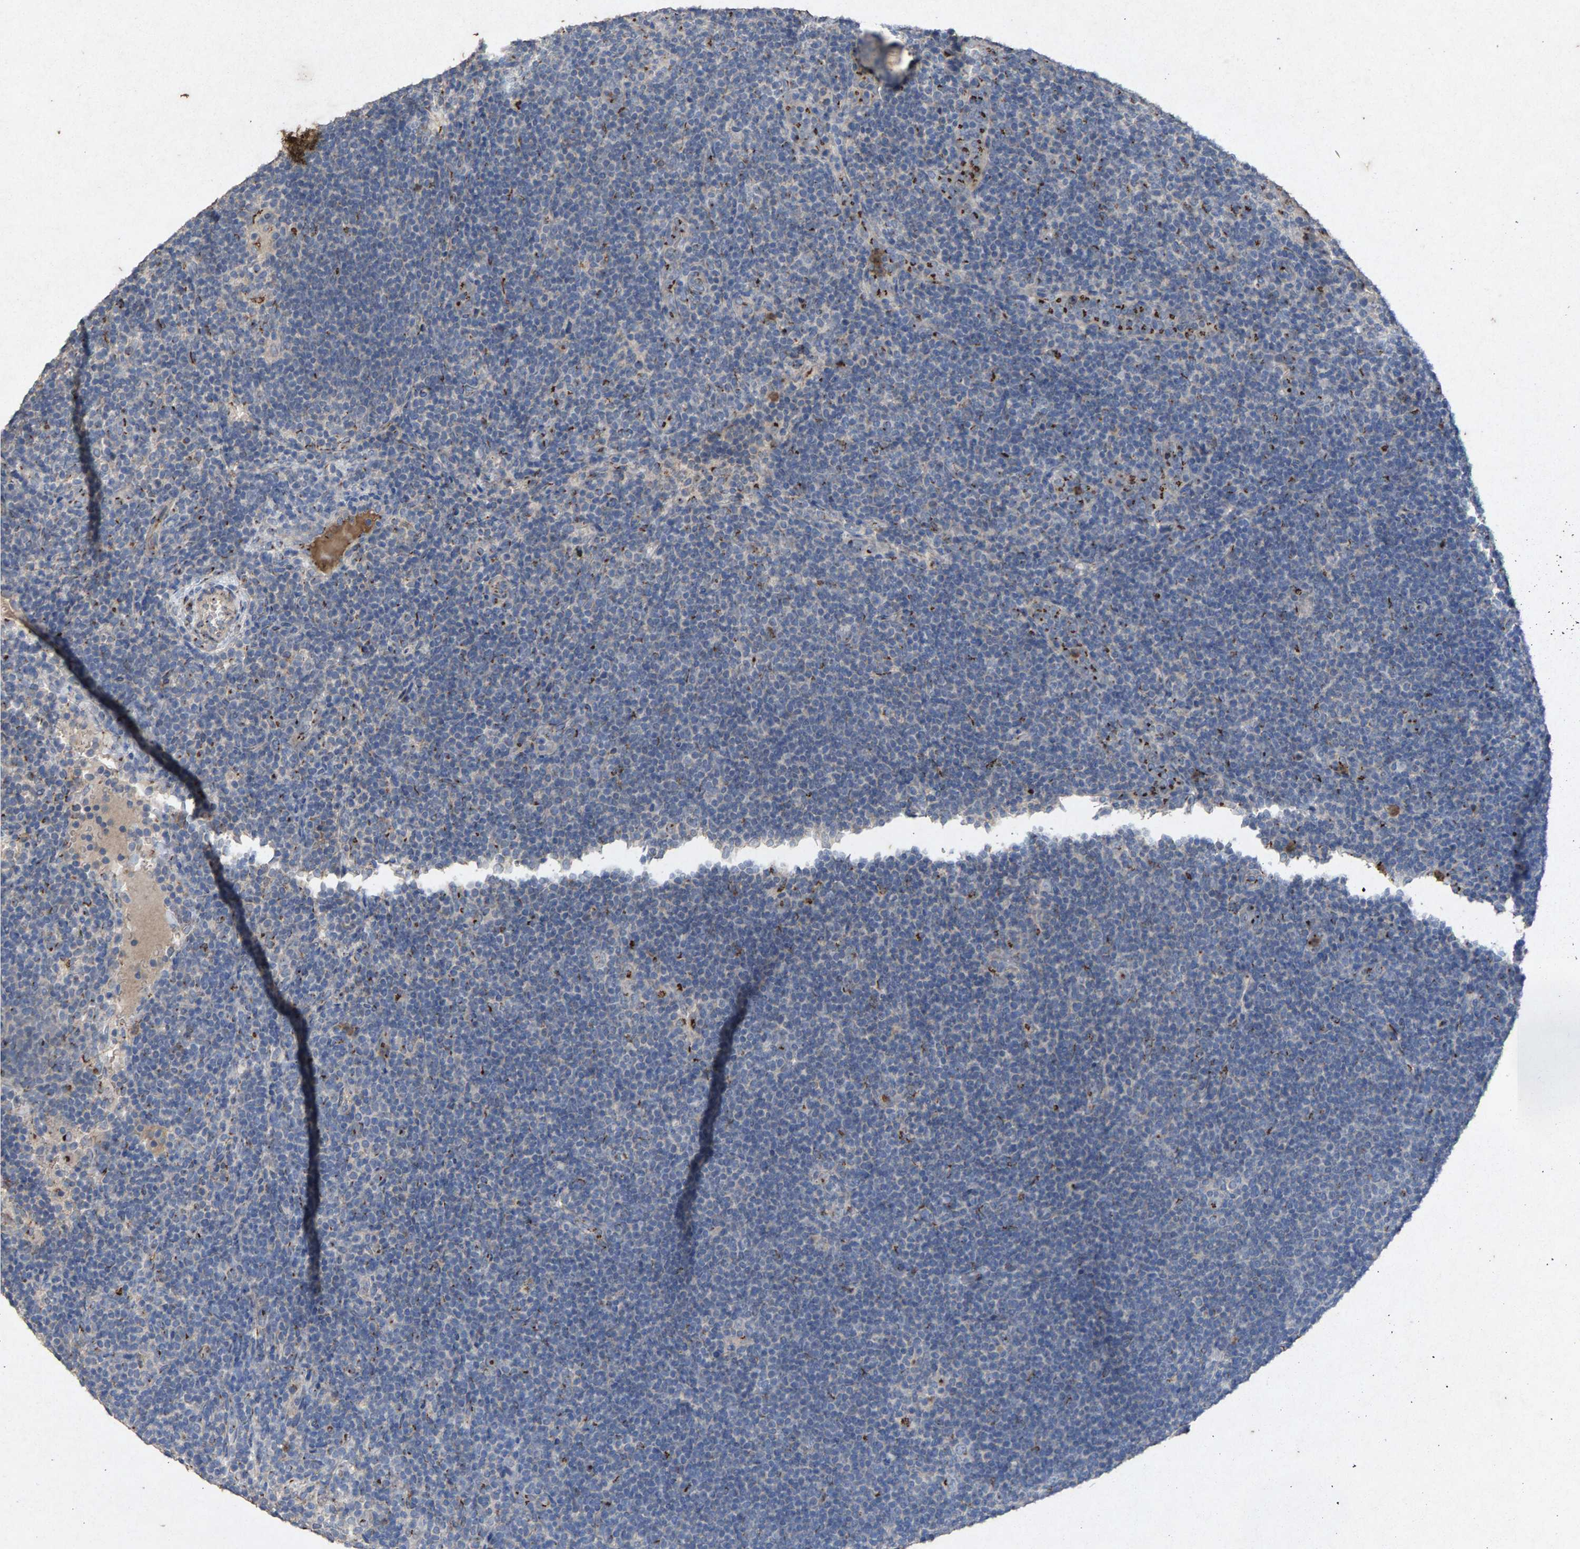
{"staining": {"intensity": "moderate", "quantity": "25%-75%", "location": "cytoplasmic/membranous"}, "tissue": "lymphoma", "cell_type": "Tumor cells", "image_type": "cancer", "snomed": [{"axis": "morphology", "description": "Hodgkin's disease, NOS"}, {"axis": "topography", "description": "Lymph node"}], "caption": "Immunohistochemistry (IHC) of Hodgkin's disease exhibits medium levels of moderate cytoplasmic/membranous staining in about 25%-75% of tumor cells.", "gene": "MAN2A1", "patient": {"sex": "female", "age": 57}}